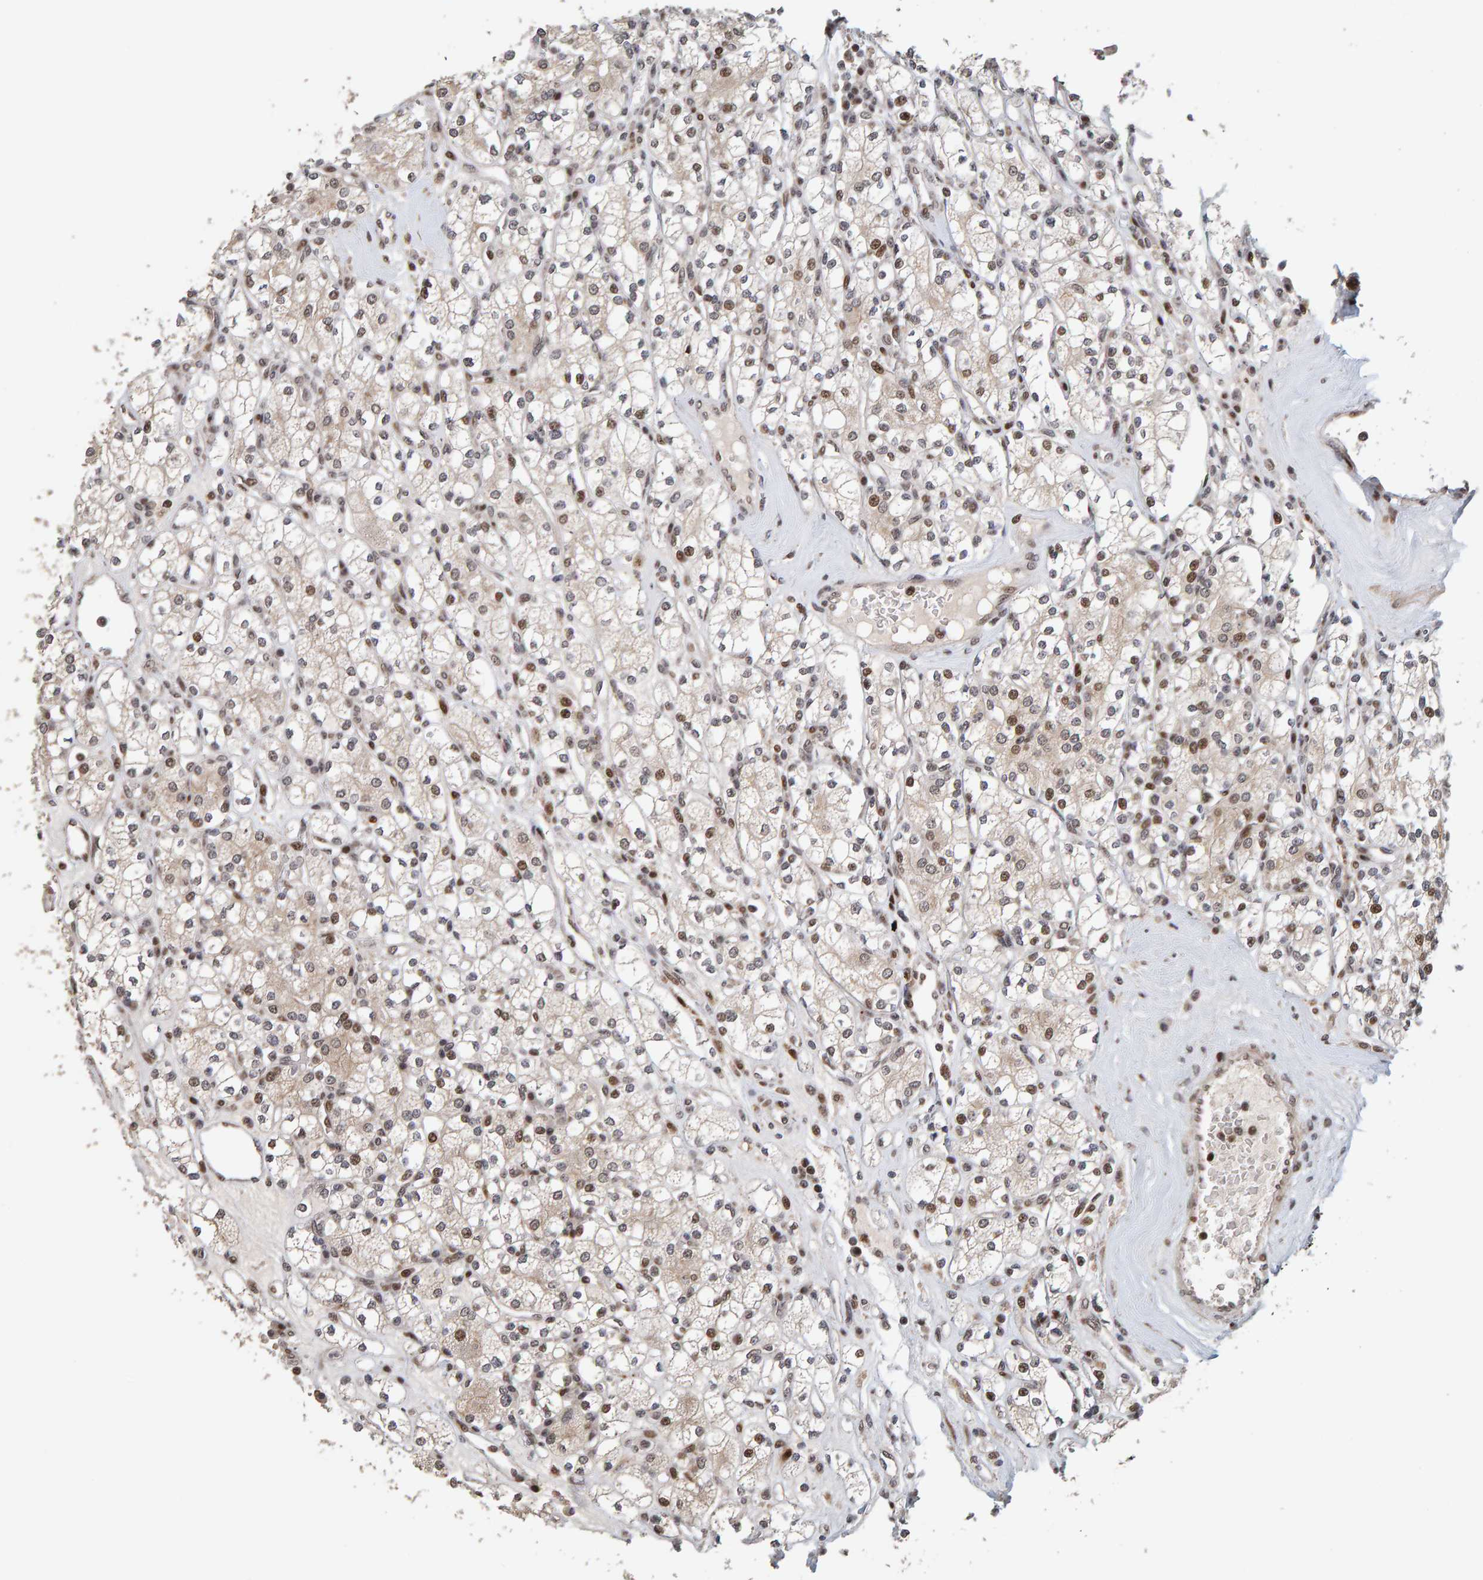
{"staining": {"intensity": "moderate", "quantity": "25%-75%", "location": "nuclear"}, "tissue": "renal cancer", "cell_type": "Tumor cells", "image_type": "cancer", "snomed": [{"axis": "morphology", "description": "Adenocarcinoma, NOS"}, {"axis": "topography", "description": "Kidney"}], "caption": "Moderate nuclear staining for a protein is present in approximately 25%-75% of tumor cells of renal cancer (adenocarcinoma) using immunohistochemistry.", "gene": "CHD4", "patient": {"sex": "male", "age": 77}}